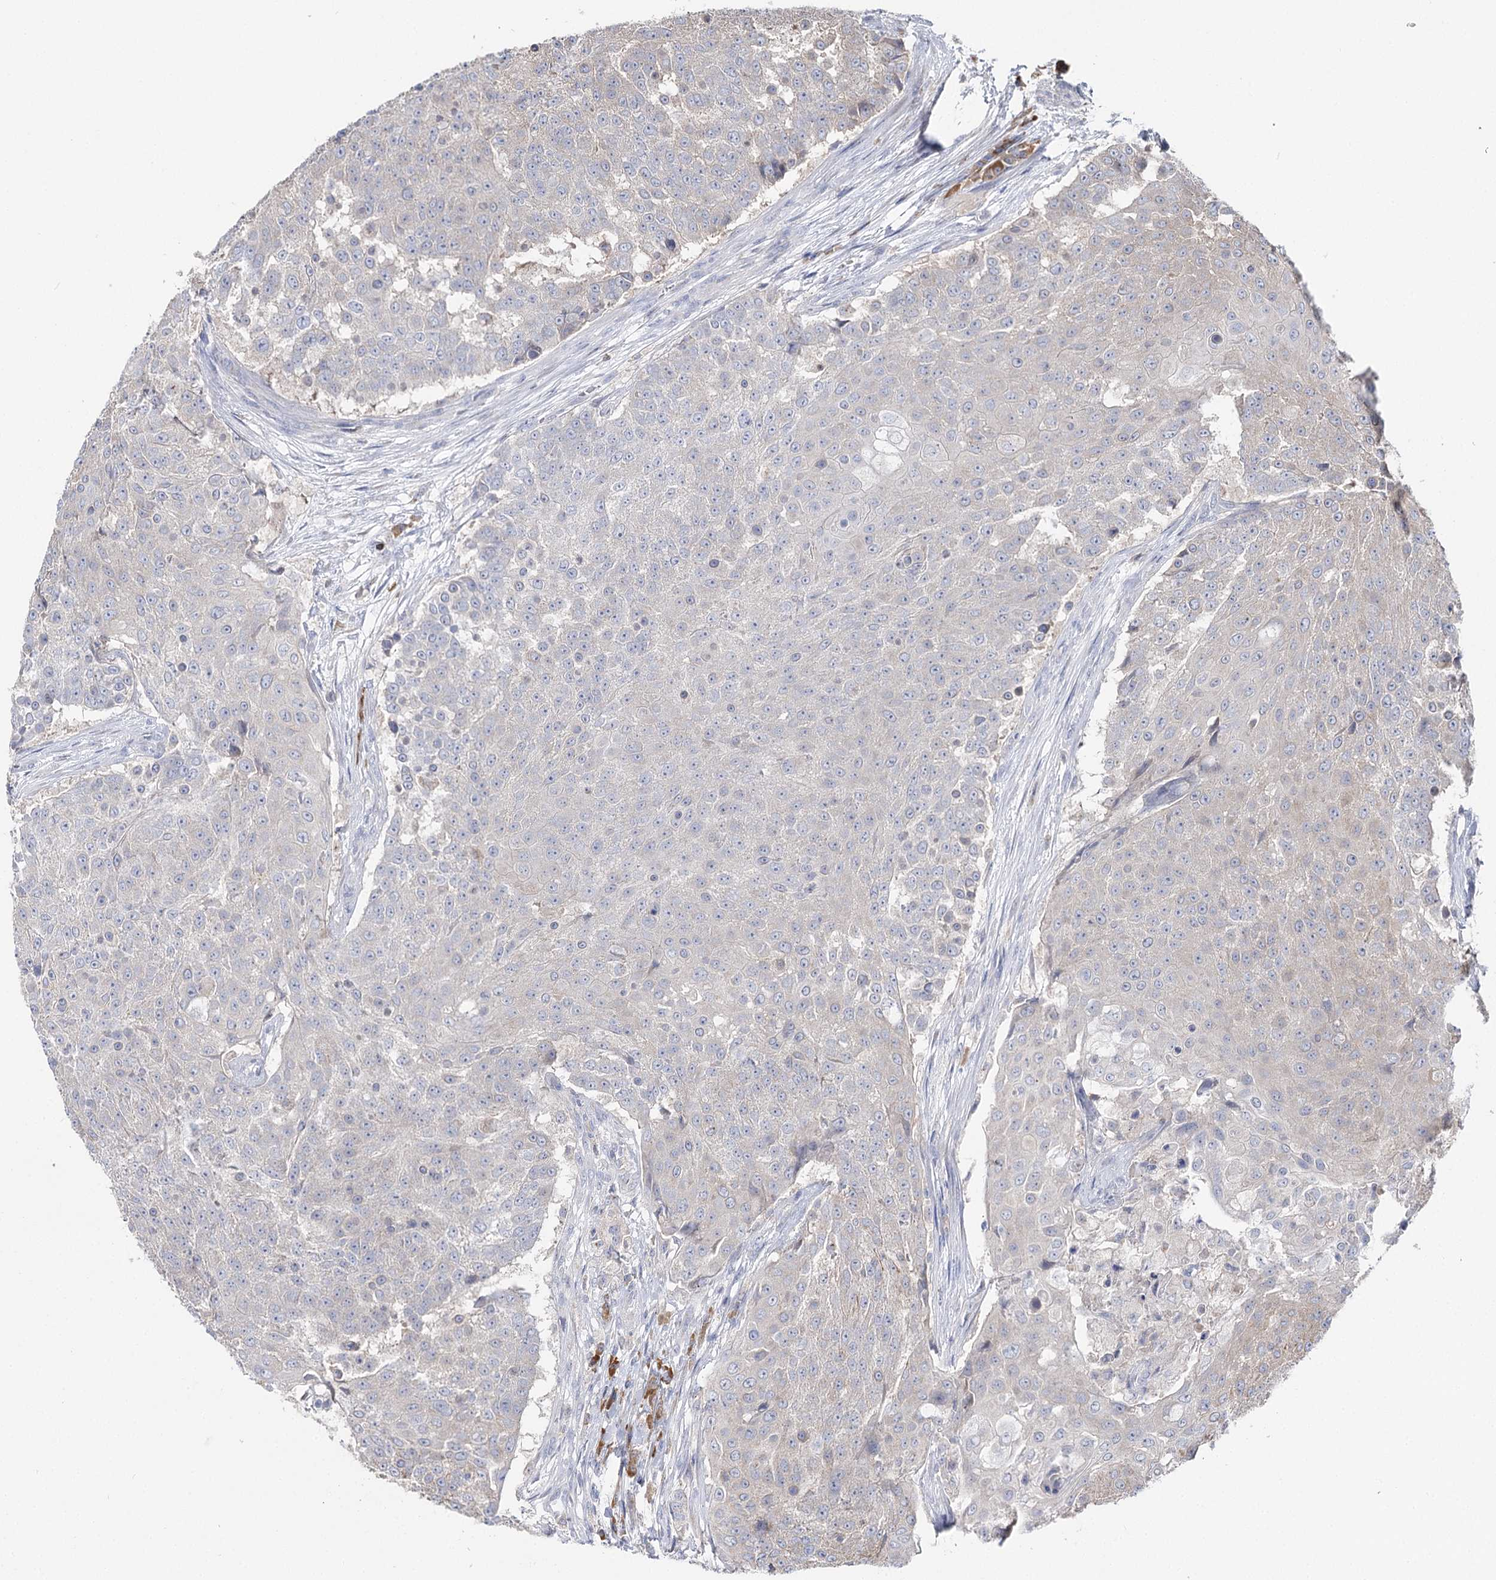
{"staining": {"intensity": "negative", "quantity": "none", "location": "none"}, "tissue": "urothelial cancer", "cell_type": "Tumor cells", "image_type": "cancer", "snomed": [{"axis": "morphology", "description": "Urothelial carcinoma, High grade"}, {"axis": "topography", "description": "Urinary bladder"}], "caption": "The photomicrograph demonstrates no significant expression in tumor cells of urothelial carcinoma (high-grade). (DAB immunohistochemistry (IHC), high magnification).", "gene": "IL1RAP", "patient": {"sex": "female", "age": 63}}